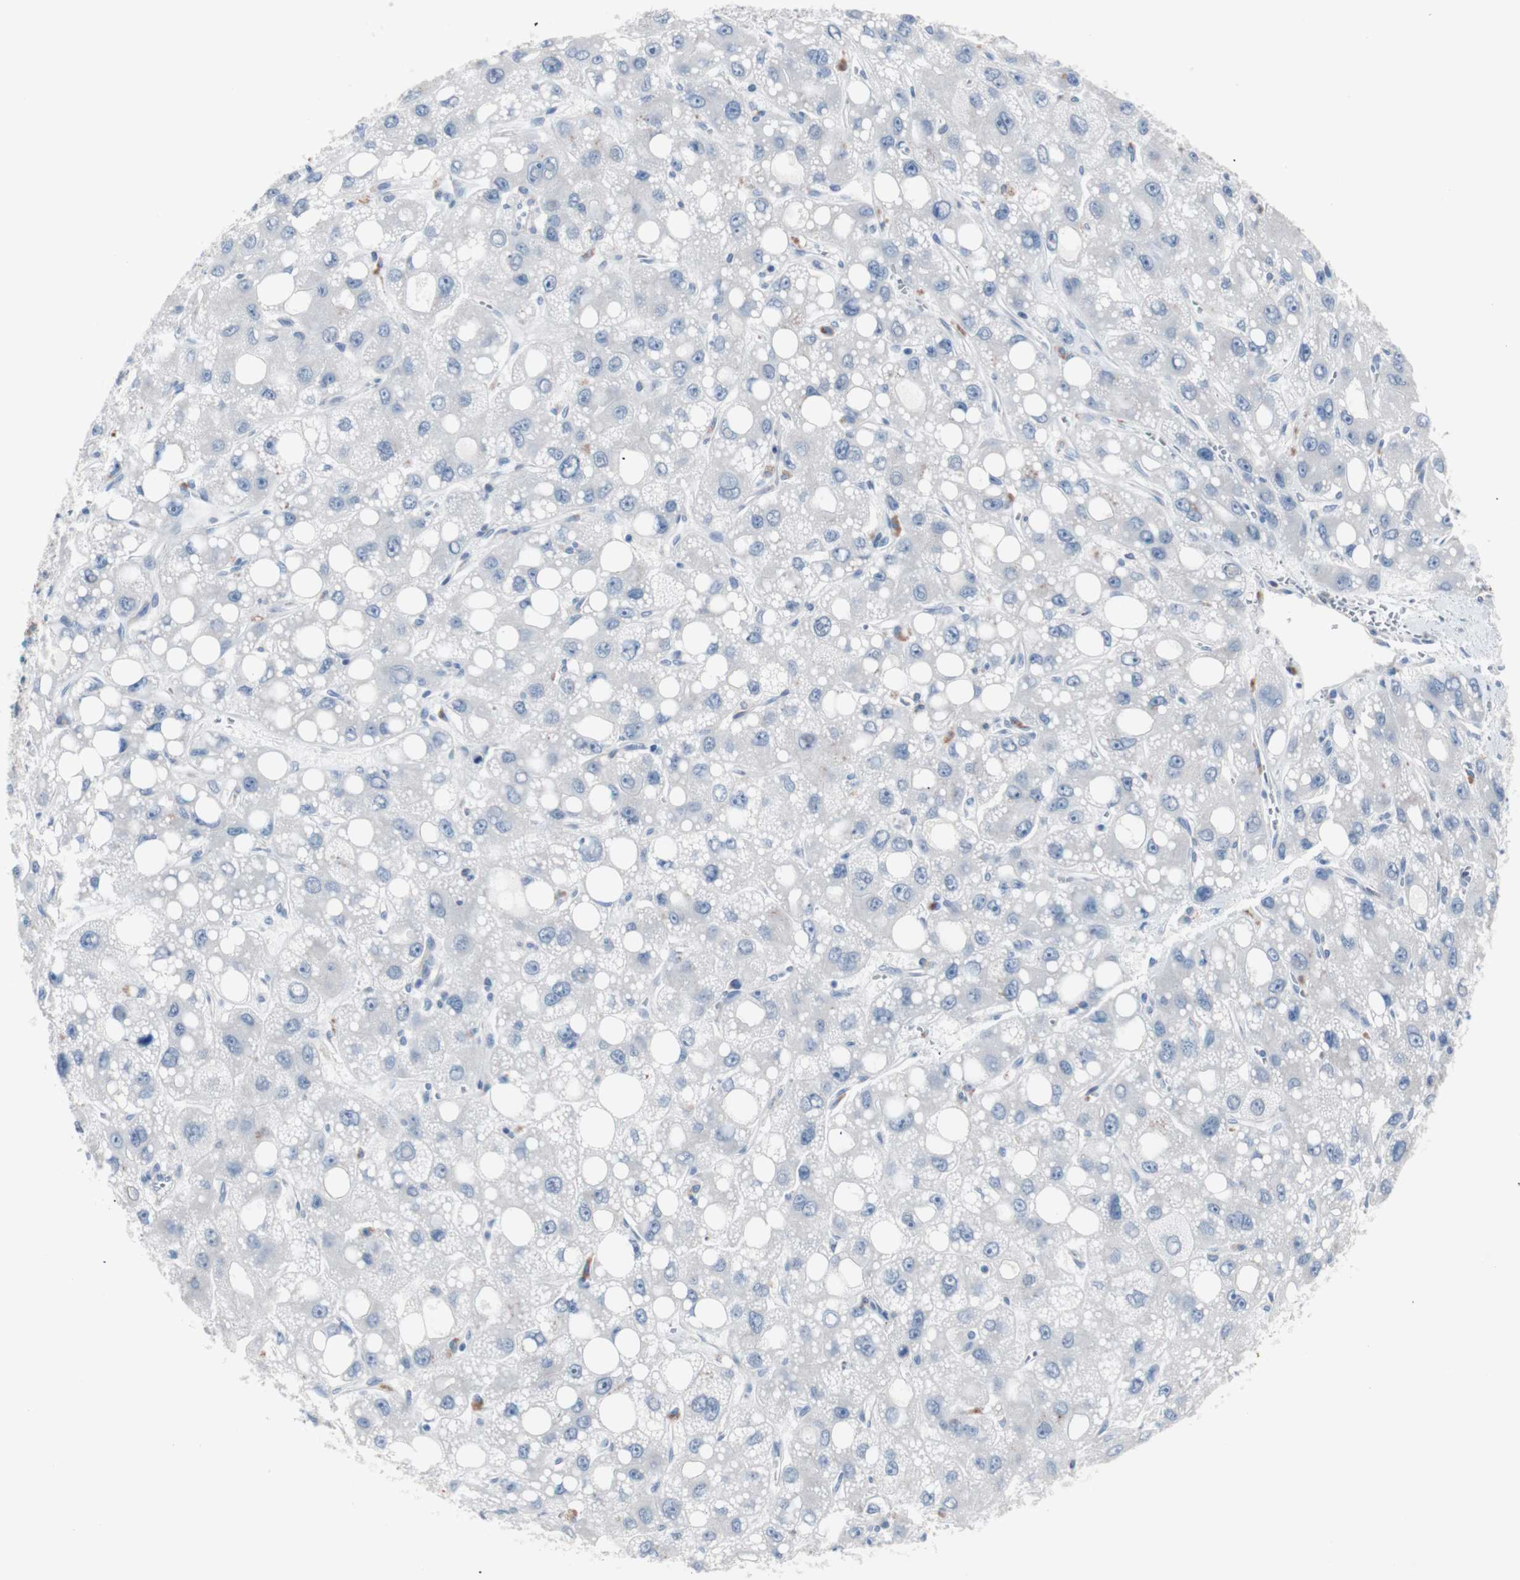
{"staining": {"intensity": "negative", "quantity": "none", "location": "none"}, "tissue": "liver cancer", "cell_type": "Tumor cells", "image_type": "cancer", "snomed": [{"axis": "morphology", "description": "Carcinoma, Hepatocellular, NOS"}, {"axis": "topography", "description": "Liver"}], "caption": "Image shows no protein staining in tumor cells of liver cancer tissue. (Brightfield microscopy of DAB immunohistochemistry at high magnification).", "gene": "ULBP1", "patient": {"sex": "male", "age": 55}}